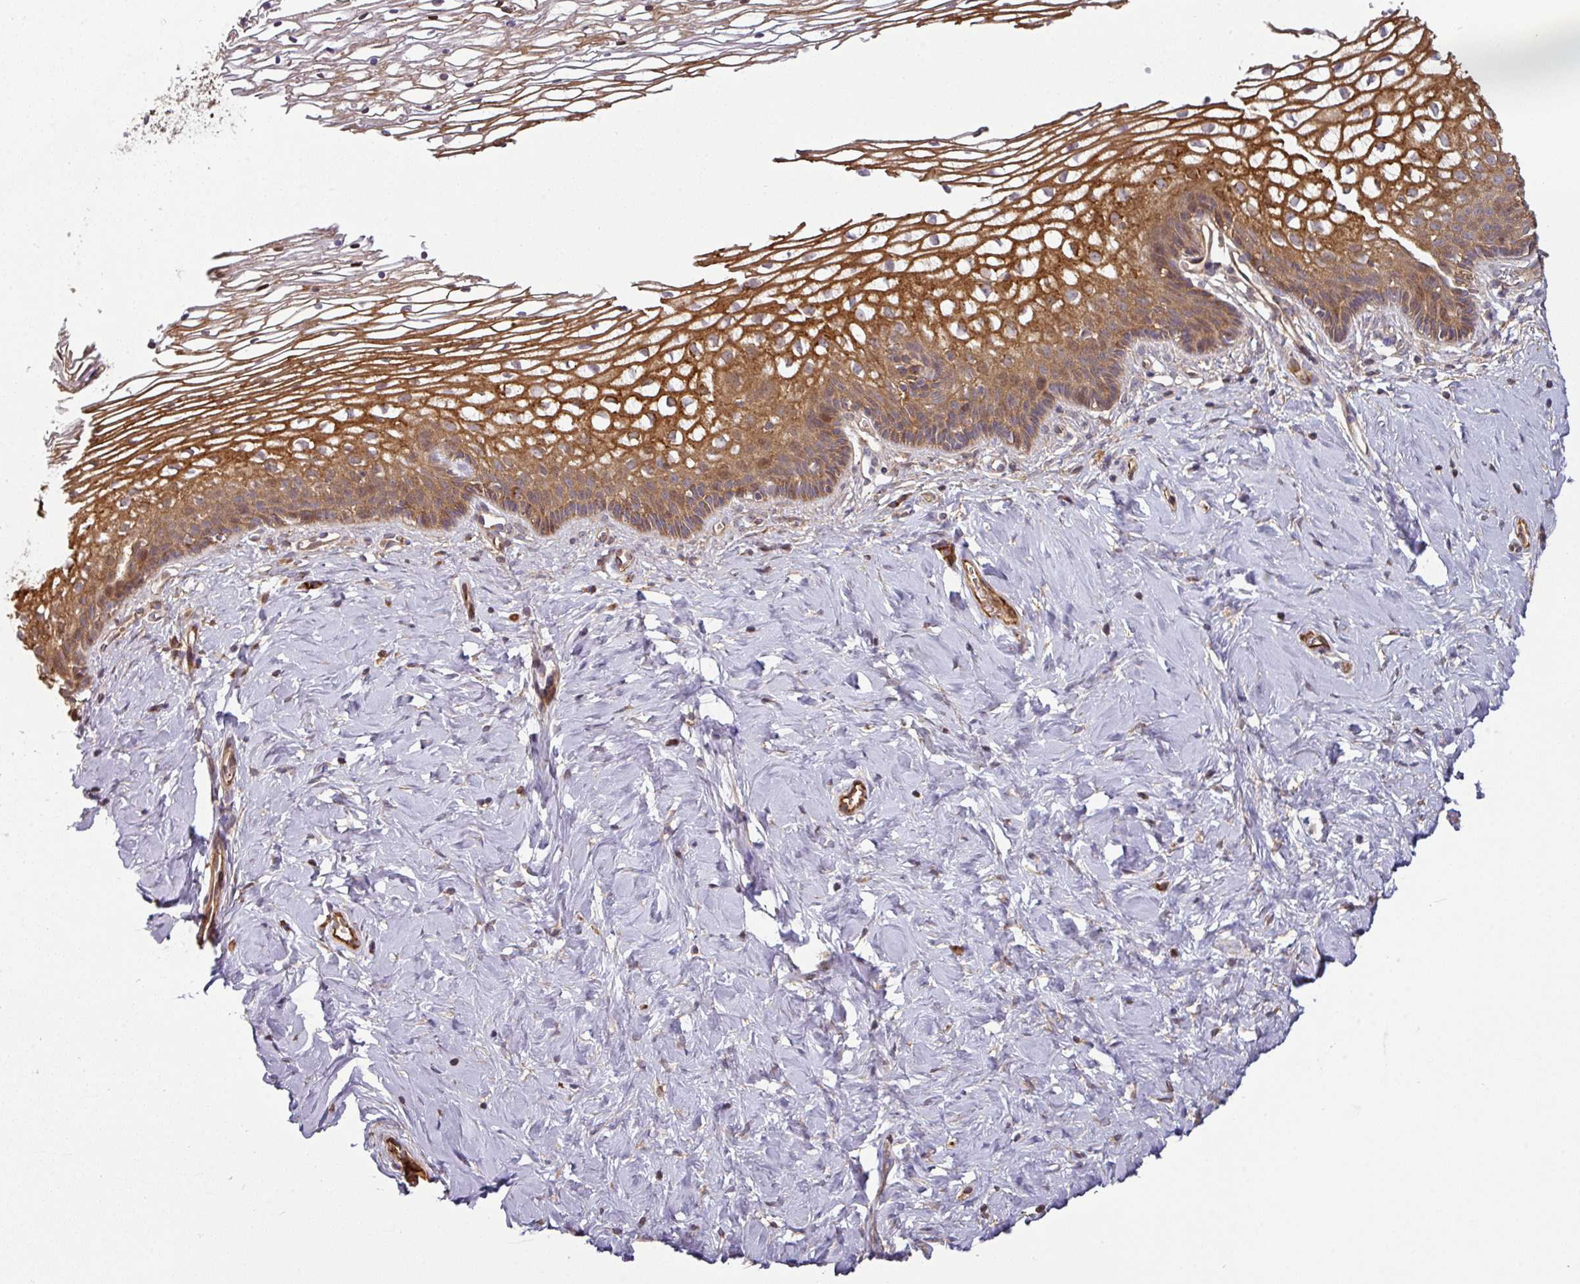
{"staining": {"intensity": "strong", "quantity": ">75%", "location": "cytoplasmic/membranous"}, "tissue": "cervix", "cell_type": "Glandular cells", "image_type": "normal", "snomed": [{"axis": "morphology", "description": "Normal tissue, NOS"}, {"axis": "topography", "description": "Cervix"}], "caption": "Immunohistochemical staining of unremarkable human cervix exhibits >75% levels of strong cytoplasmic/membranous protein expression in about >75% of glandular cells. (IHC, brightfield microscopy, high magnification).", "gene": "CASP2", "patient": {"sex": "female", "age": 36}}